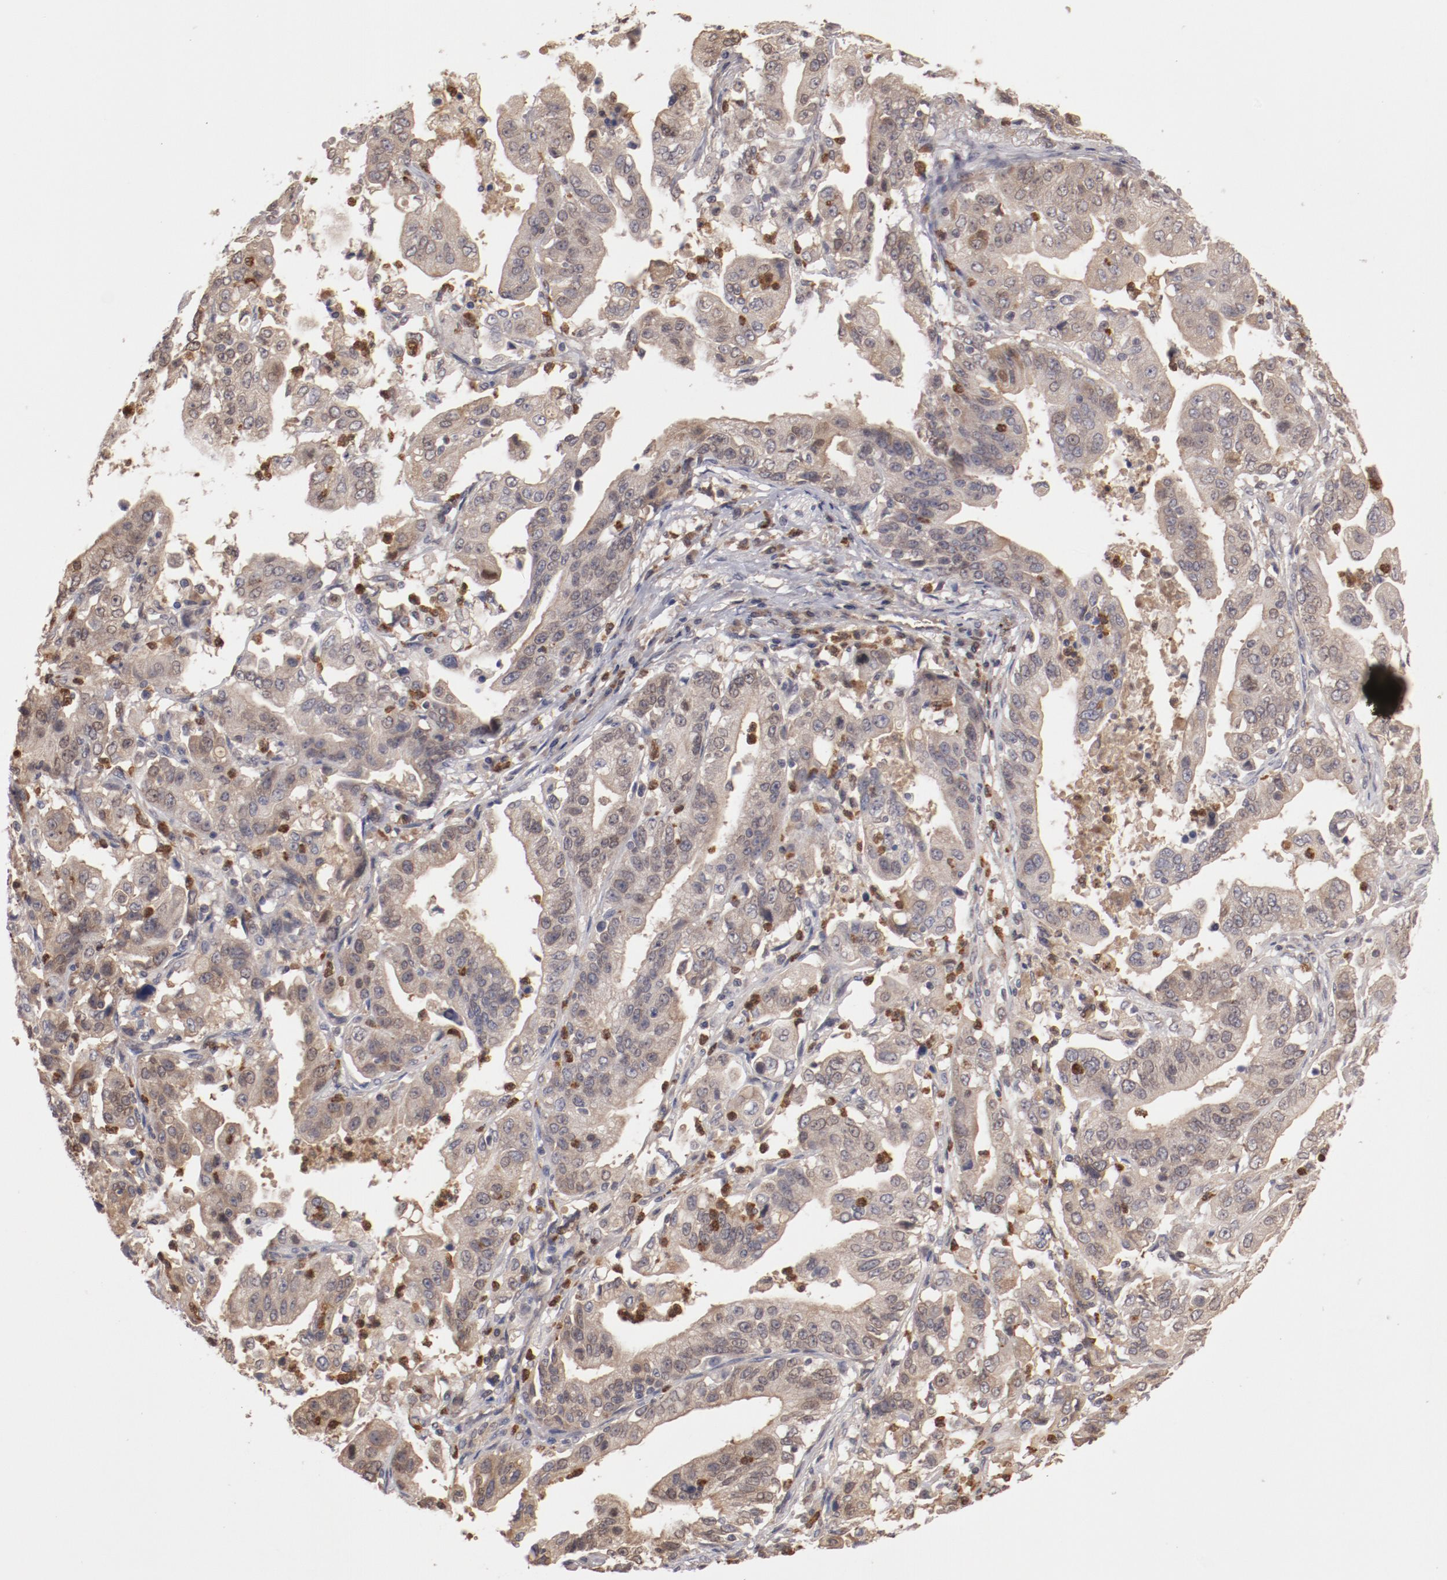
{"staining": {"intensity": "weak", "quantity": ">75%", "location": "cytoplasmic/membranous"}, "tissue": "stomach cancer", "cell_type": "Tumor cells", "image_type": "cancer", "snomed": [{"axis": "morphology", "description": "Adenocarcinoma, NOS"}, {"axis": "topography", "description": "Stomach, upper"}], "caption": "A photomicrograph showing weak cytoplasmic/membranous positivity in approximately >75% of tumor cells in stomach adenocarcinoma, as visualized by brown immunohistochemical staining.", "gene": "SERPINA7", "patient": {"sex": "female", "age": 50}}